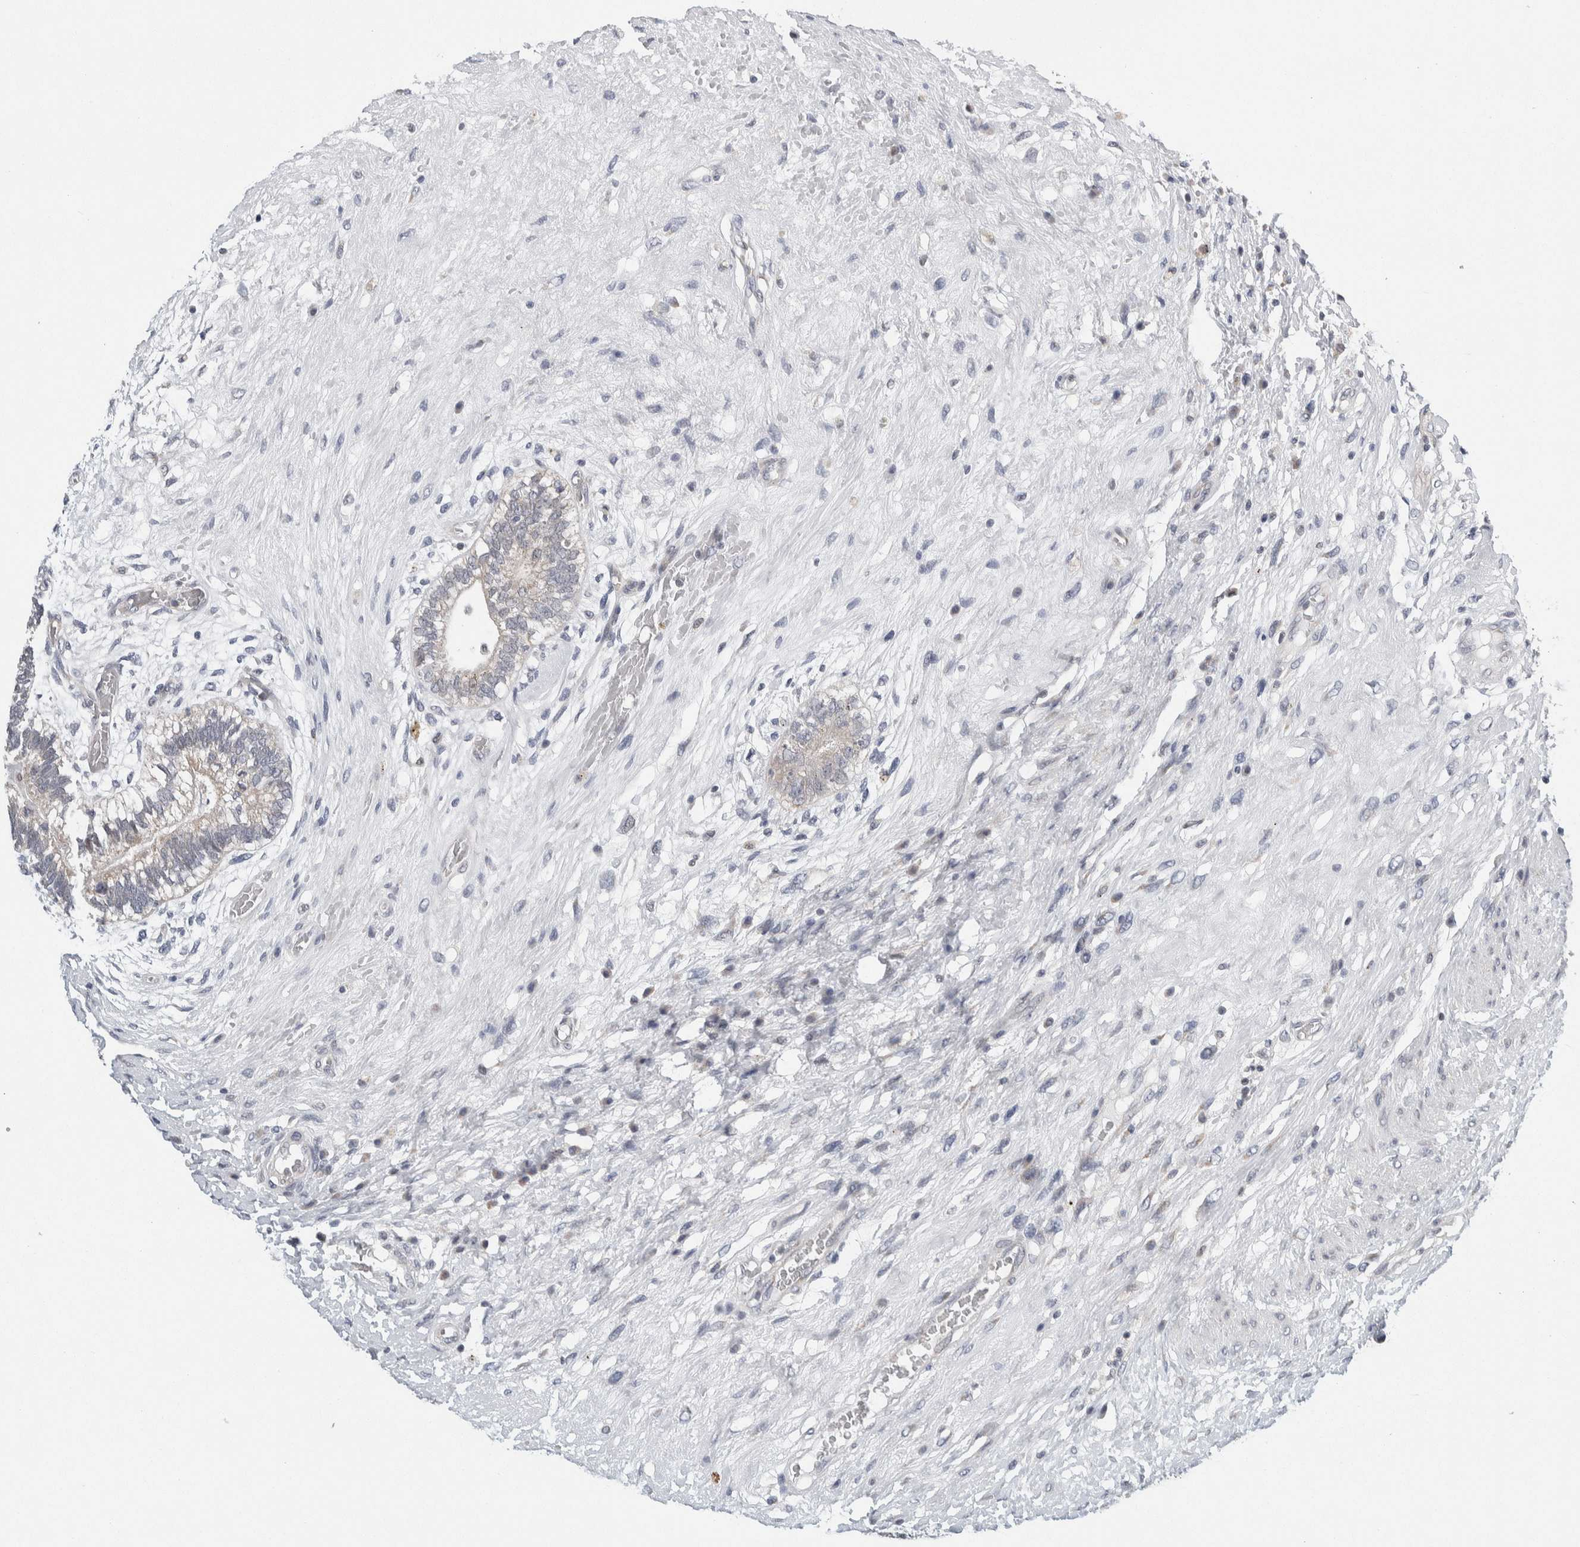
{"staining": {"intensity": "negative", "quantity": "none", "location": "none"}, "tissue": "testis cancer", "cell_type": "Tumor cells", "image_type": "cancer", "snomed": [{"axis": "morphology", "description": "Carcinoma, Embryonal, NOS"}, {"axis": "topography", "description": "Testis"}], "caption": "This is a histopathology image of immunohistochemistry (IHC) staining of embryonal carcinoma (testis), which shows no expression in tumor cells.", "gene": "NEUROD1", "patient": {"sex": "male", "age": 26}}